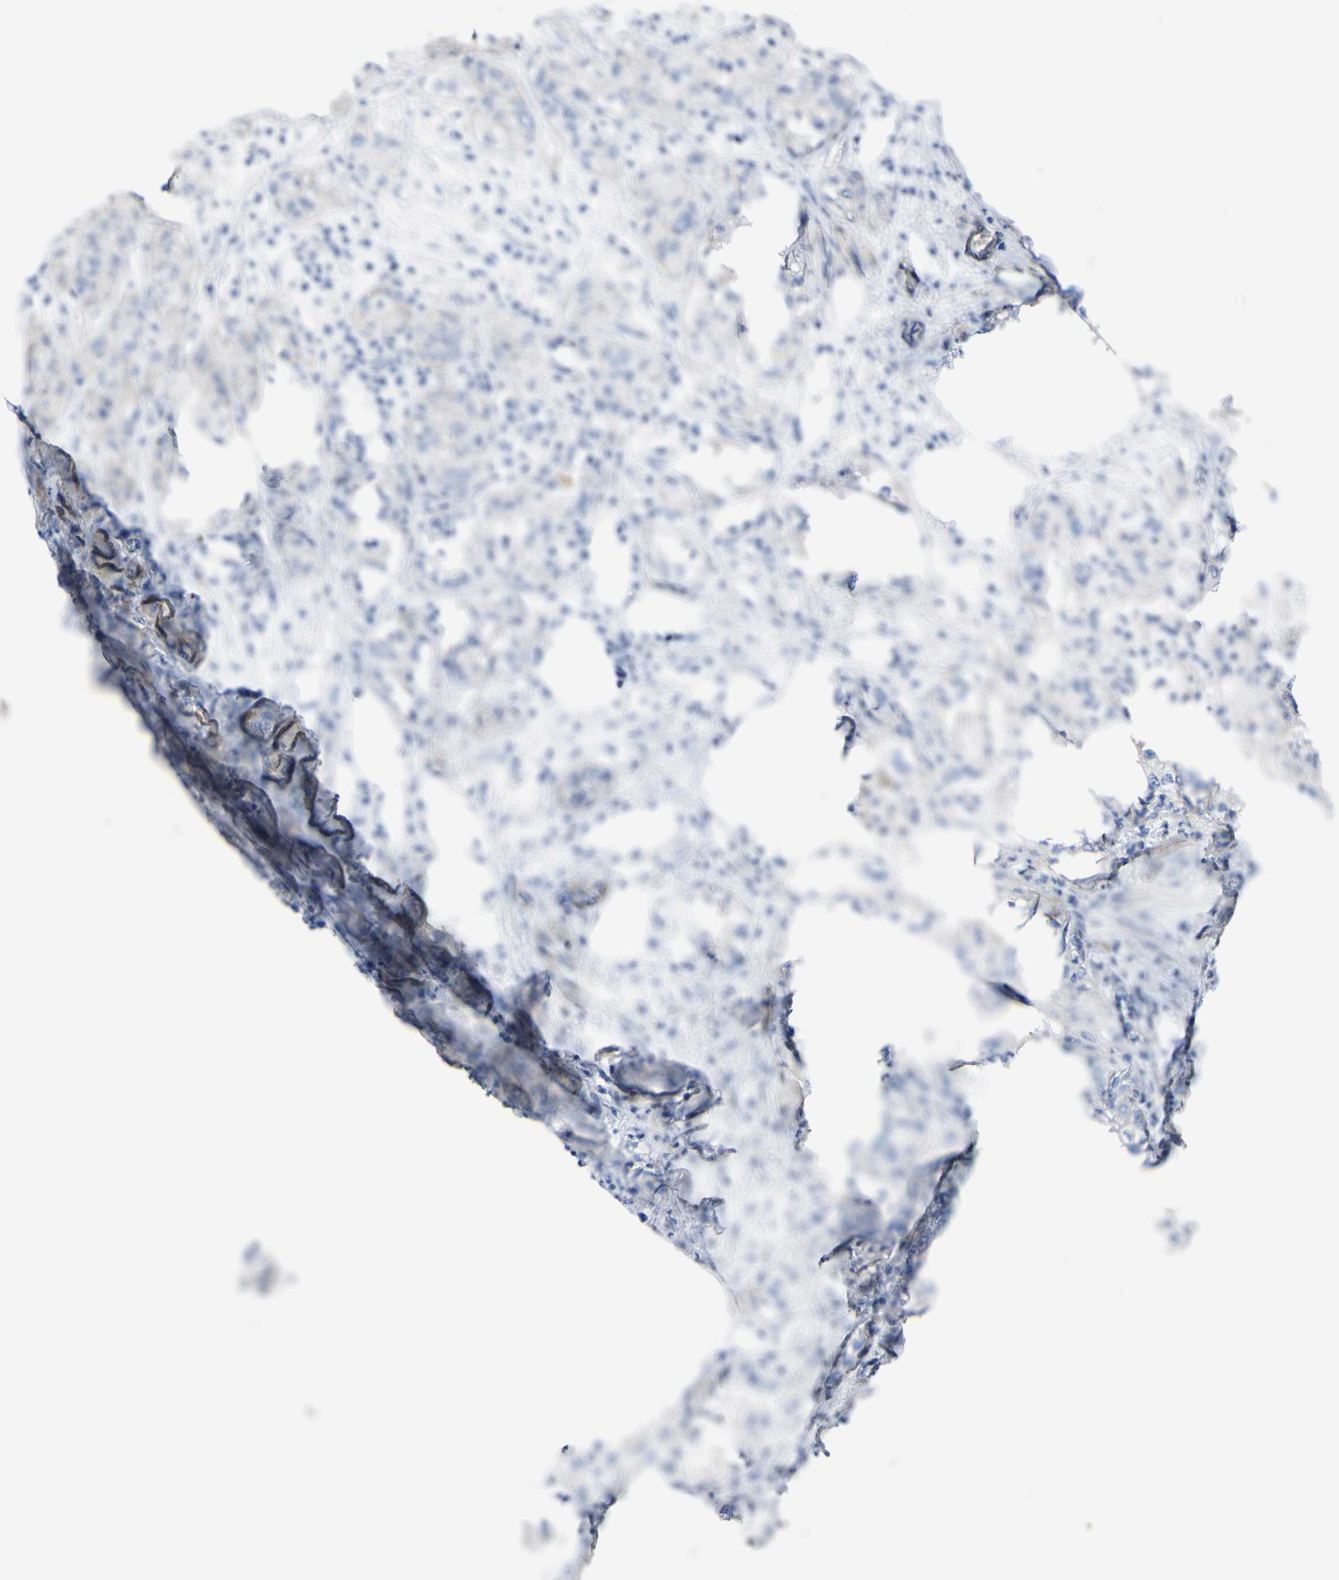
{"staining": {"intensity": "negative", "quantity": "none", "location": "none"}, "tissue": "pancreatic cancer", "cell_type": "Tumor cells", "image_type": "cancer", "snomed": [{"axis": "morphology", "description": "Adenocarcinoma, NOS"}, {"axis": "topography", "description": "Pancreas"}], "caption": "This is a micrograph of immunohistochemistry (IHC) staining of pancreatic adenocarcinoma, which shows no positivity in tumor cells.", "gene": "AGO4", "patient": {"sex": "female", "age": 78}}